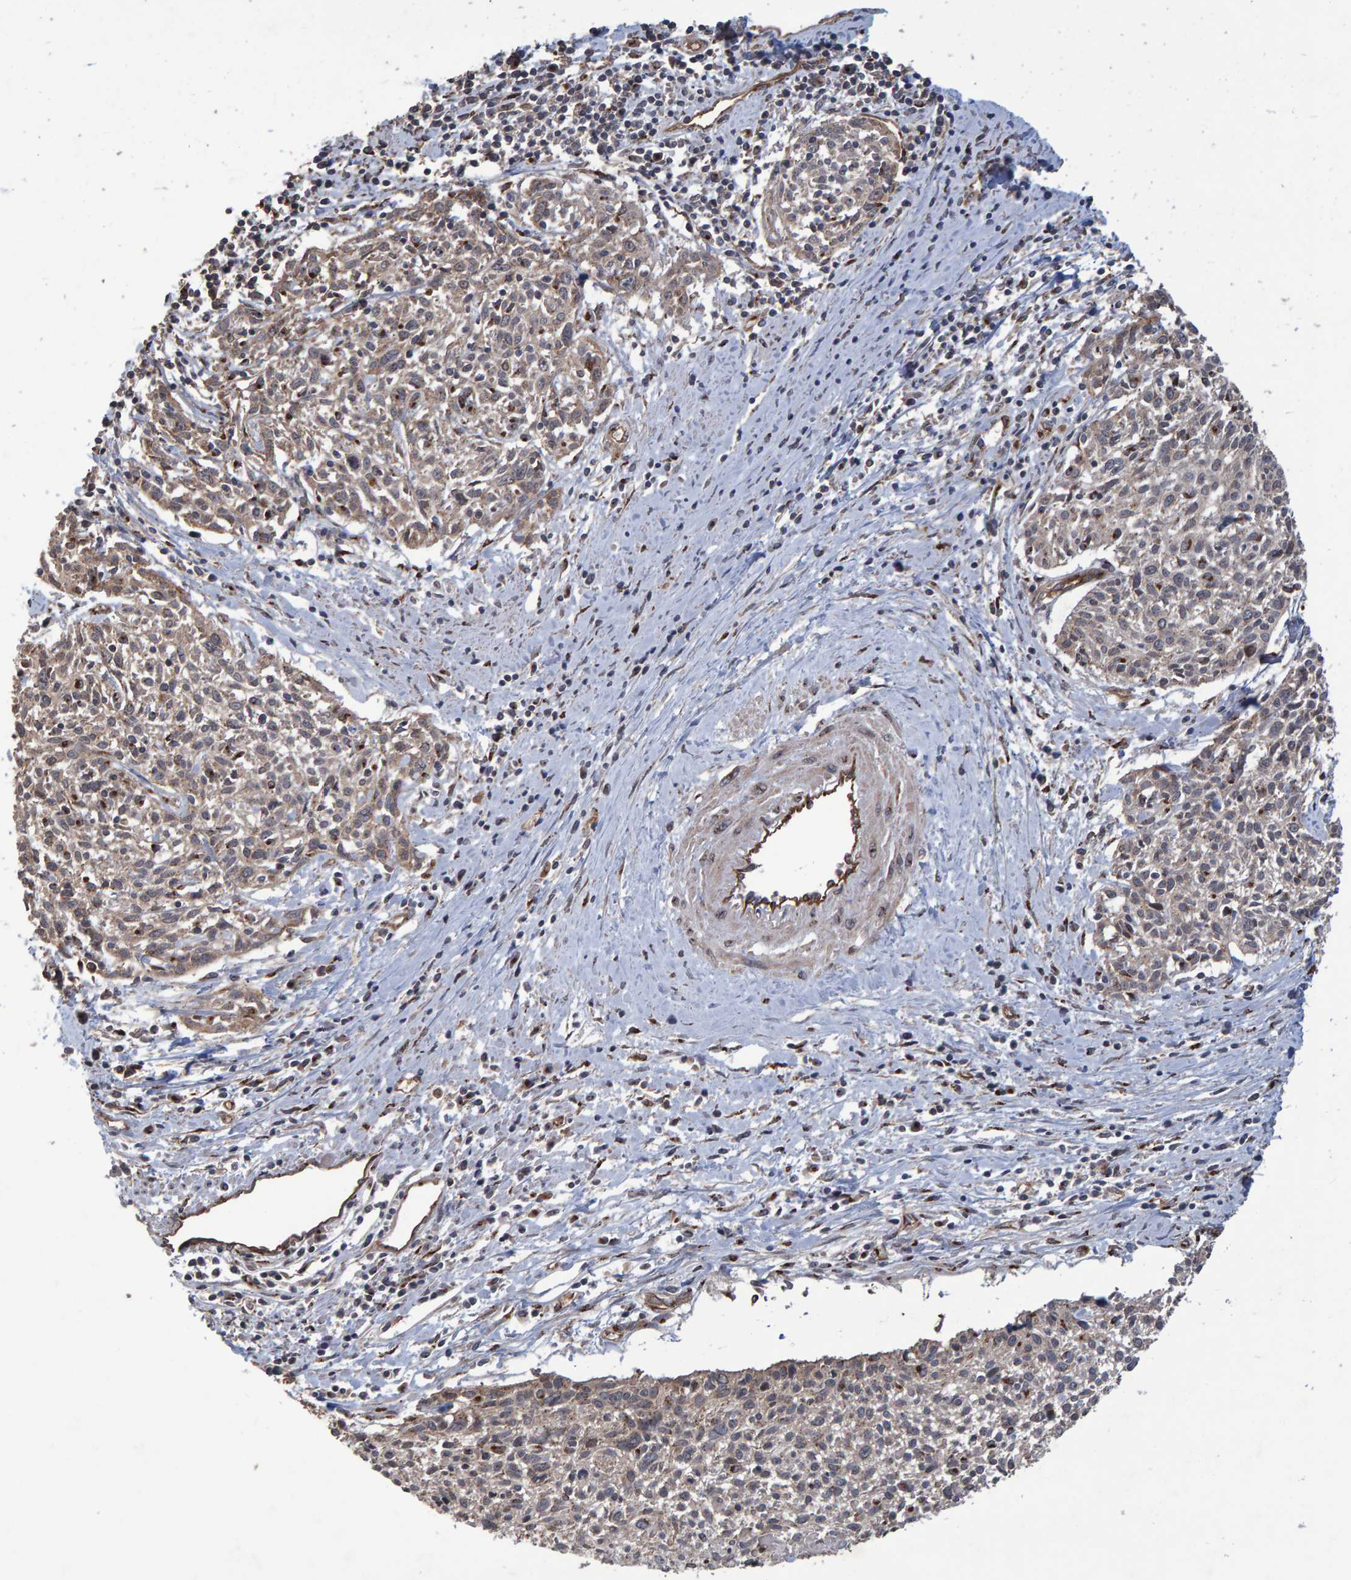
{"staining": {"intensity": "weak", "quantity": "<25%", "location": "cytoplasmic/membranous"}, "tissue": "cervical cancer", "cell_type": "Tumor cells", "image_type": "cancer", "snomed": [{"axis": "morphology", "description": "Squamous cell carcinoma, NOS"}, {"axis": "topography", "description": "Cervix"}], "caption": "A histopathology image of cervical squamous cell carcinoma stained for a protein reveals no brown staining in tumor cells.", "gene": "TRIM68", "patient": {"sex": "female", "age": 51}}